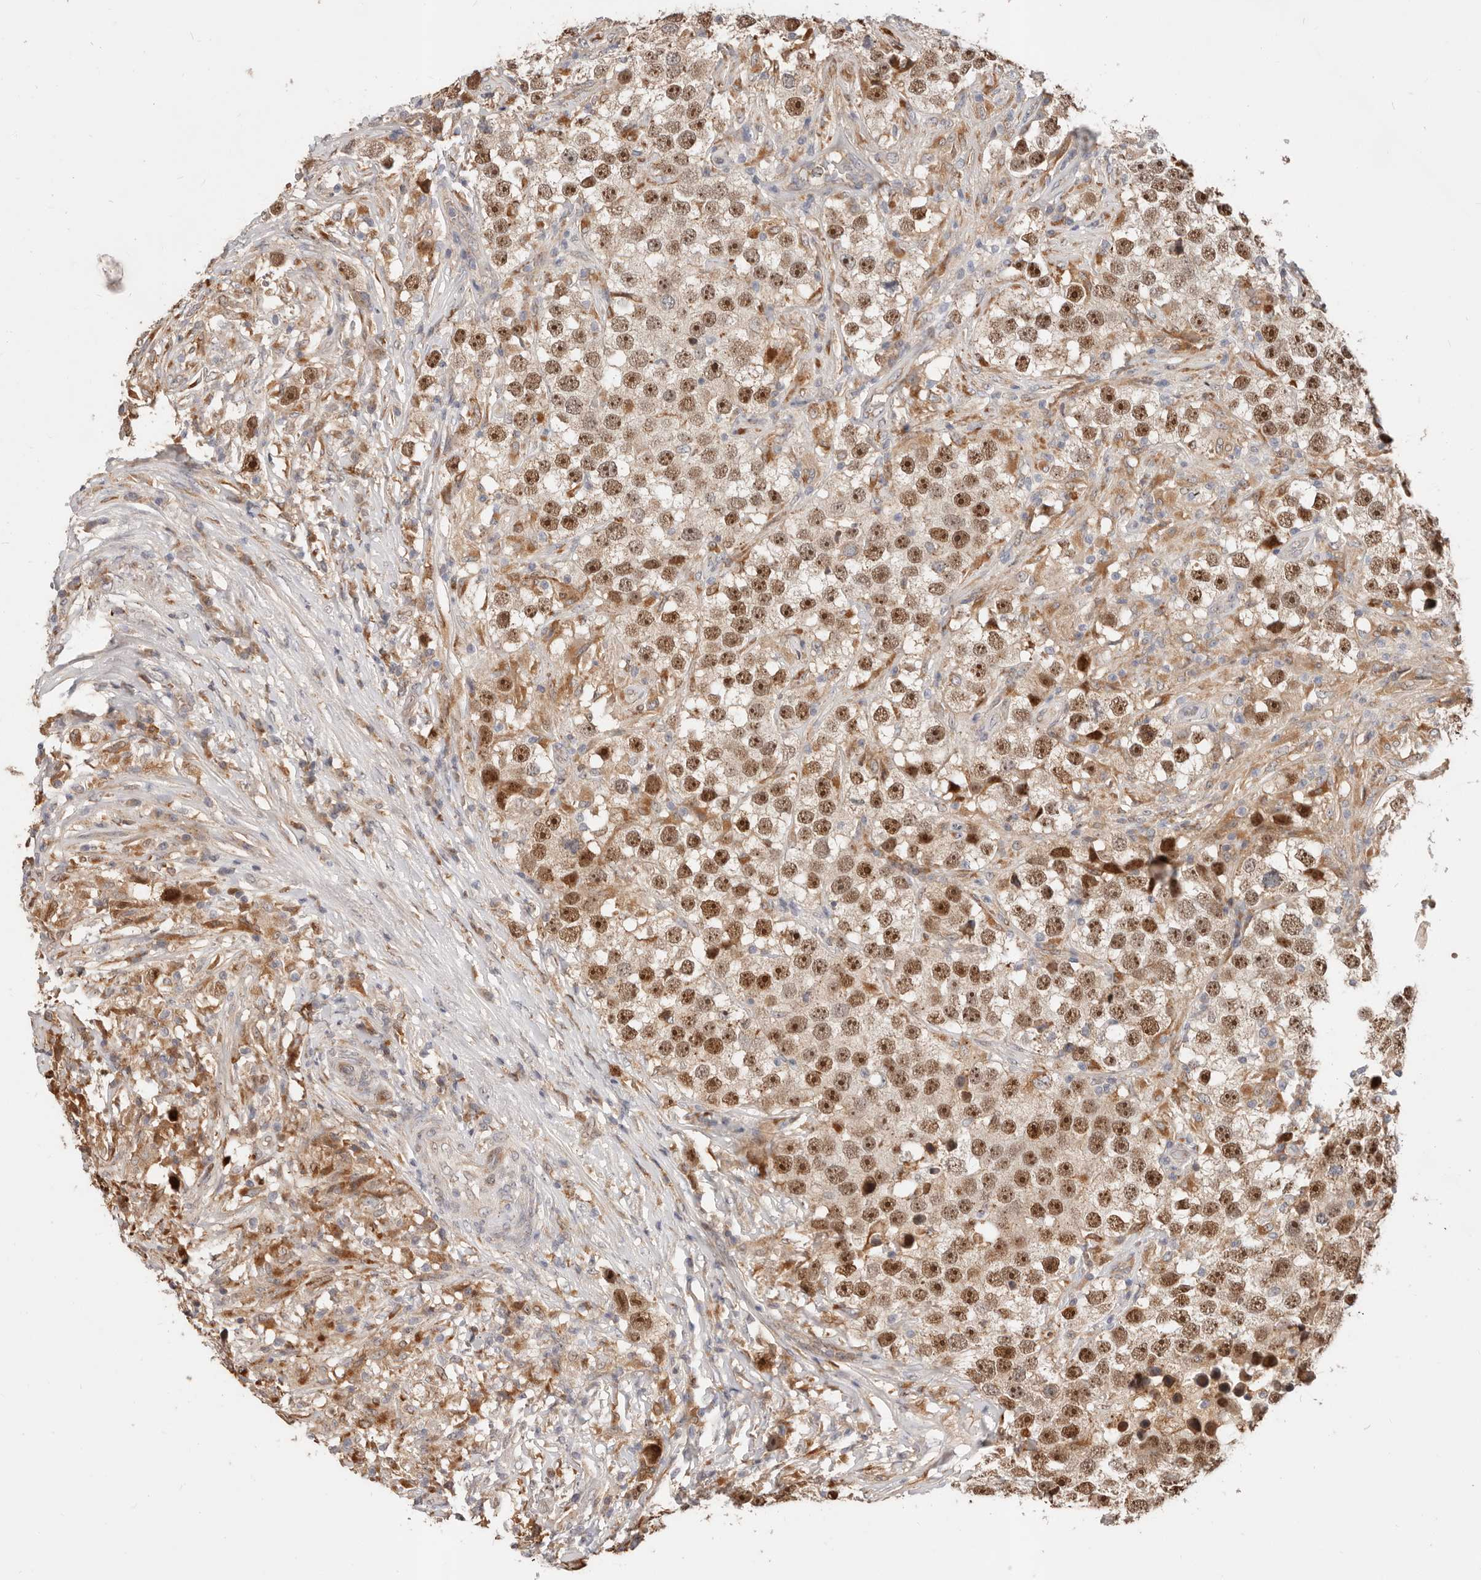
{"staining": {"intensity": "strong", "quantity": ">75%", "location": "nuclear"}, "tissue": "testis cancer", "cell_type": "Tumor cells", "image_type": "cancer", "snomed": [{"axis": "morphology", "description": "Seminoma, NOS"}, {"axis": "topography", "description": "Testis"}], "caption": "Seminoma (testis) was stained to show a protein in brown. There is high levels of strong nuclear positivity in about >75% of tumor cells.", "gene": "ZRANB1", "patient": {"sex": "male", "age": 49}}